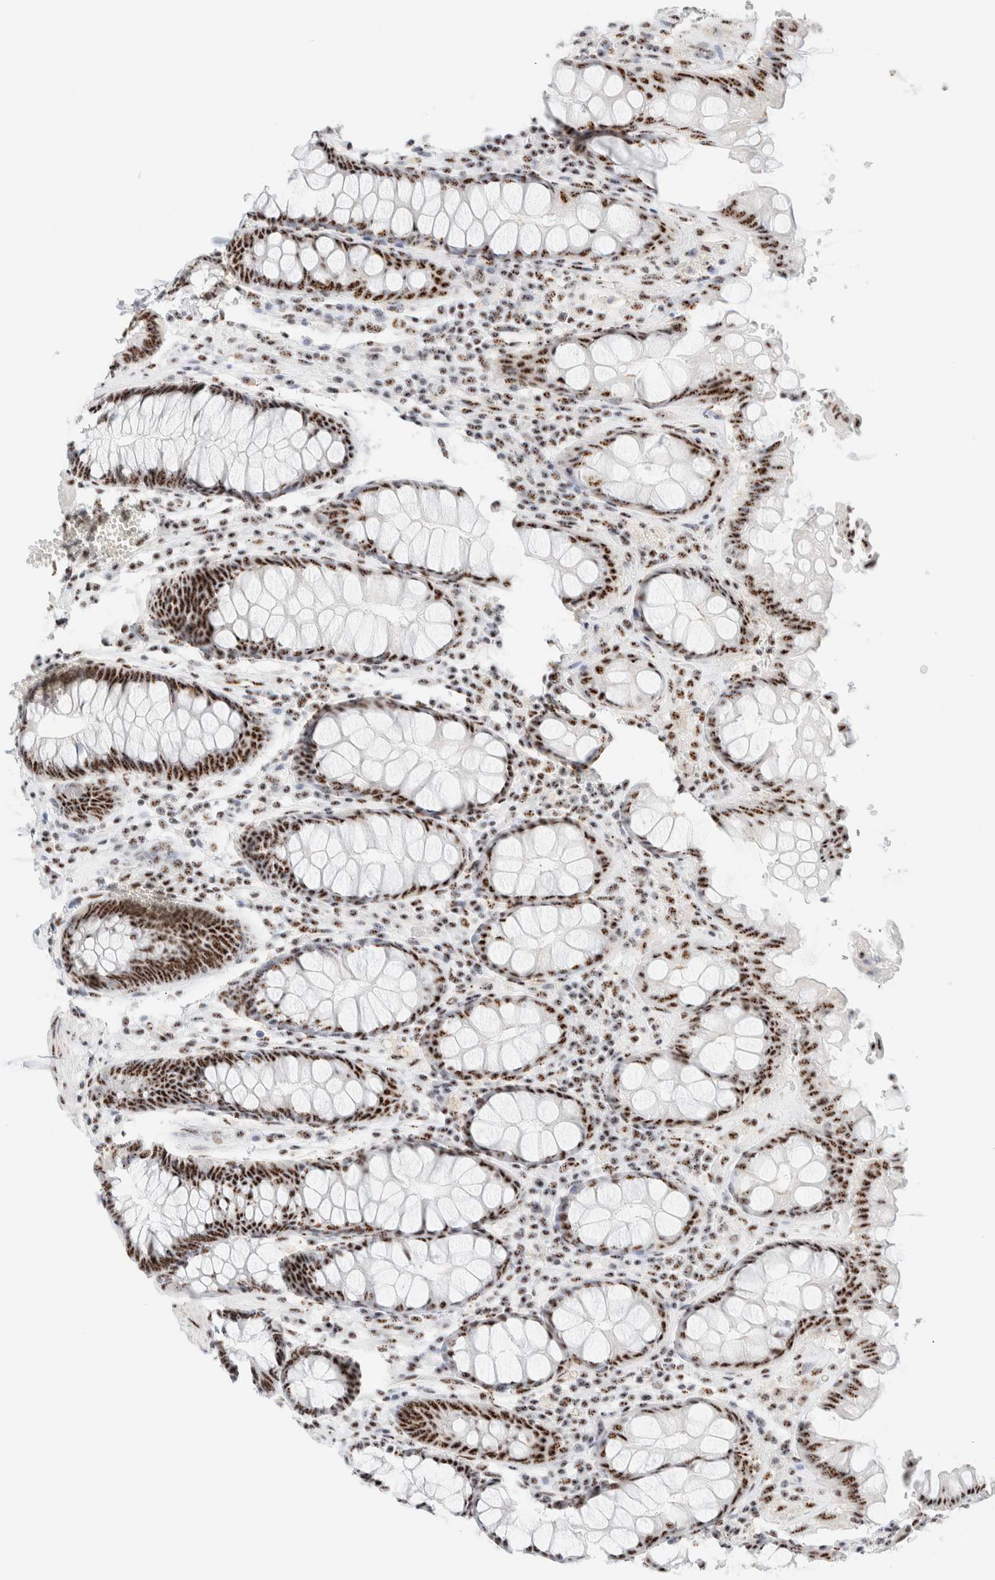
{"staining": {"intensity": "strong", "quantity": ">75%", "location": "nuclear"}, "tissue": "rectum", "cell_type": "Glandular cells", "image_type": "normal", "snomed": [{"axis": "morphology", "description": "Normal tissue, NOS"}, {"axis": "topography", "description": "Rectum"}], "caption": "Normal rectum exhibits strong nuclear expression in approximately >75% of glandular cells.", "gene": "SON", "patient": {"sex": "male", "age": 64}}